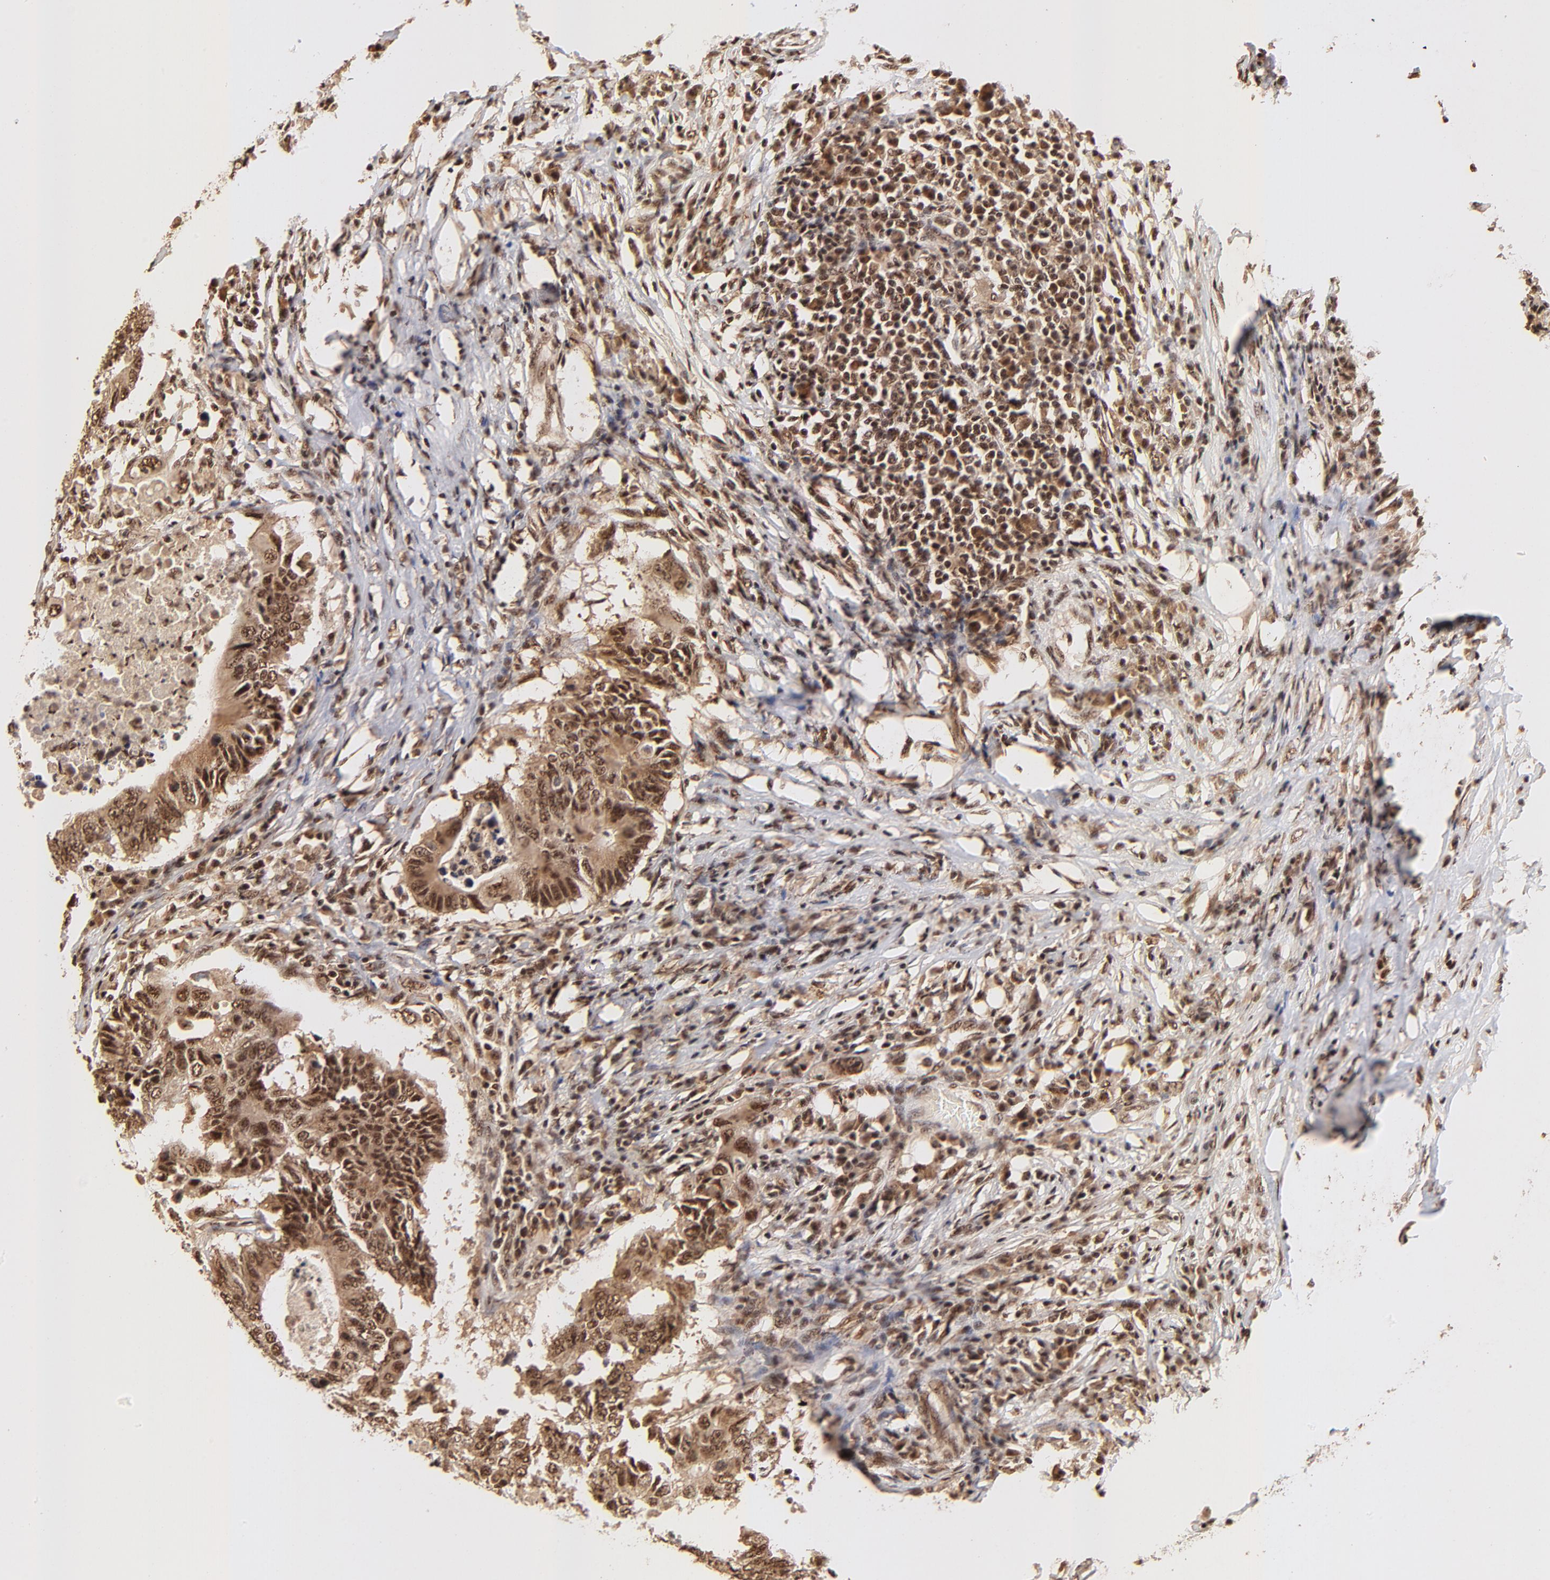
{"staining": {"intensity": "strong", "quantity": ">75%", "location": "cytoplasmic/membranous,nuclear"}, "tissue": "colorectal cancer", "cell_type": "Tumor cells", "image_type": "cancer", "snomed": [{"axis": "morphology", "description": "Adenocarcinoma, NOS"}, {"axis": "topography", "description": "Colon"}], "caption": "Approximately >75% of tumor cells in colorectal adenocarcinoma demonstrate strong cytoplasmic/membranous and nuclear protein expression as visualized by brown immunohistochemical staining.", "gene": "MED12", "patient": {"sex": "male", "age": 71}}